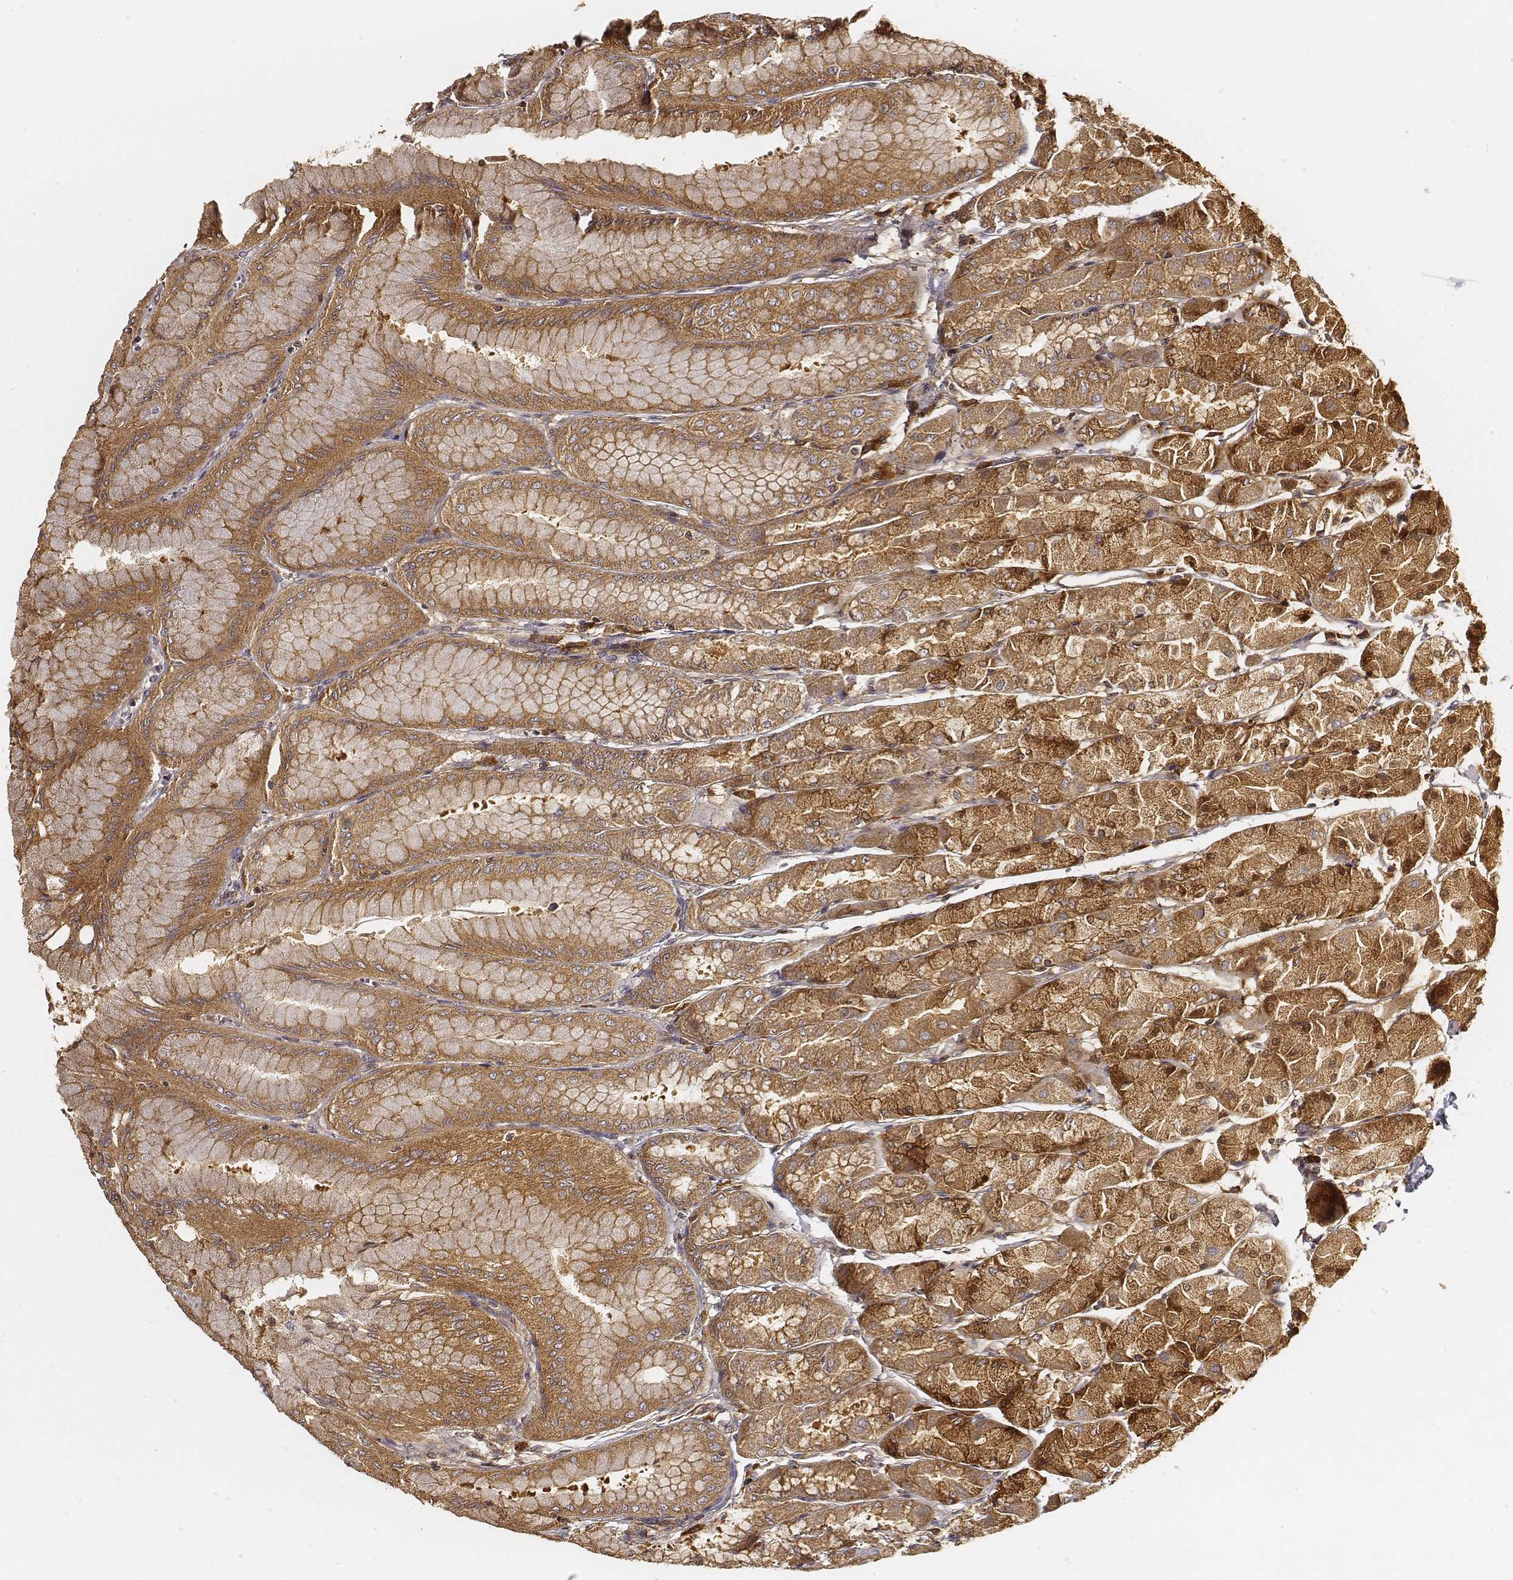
{"staining": {"intensity": "strong", "quantity": ">75%", "location": "cytoplasmic/membranous"}, "tissue": "stomach", "cell_type": "Glandular cells", "image_type": "normal", "snomed": [{"axis": "morphology", "description": "Normal tissue, NOS"}, {"axis": "topography", "description": "Stomach, upper"}], "caption": "IHC (DAB (3,3'-diaminobenzidine)) staining of unremarkable human stomach demonstrates strong cytoplasmic/membranous protein expression in about >75% of glandular cells. (brown staining indicates protein expression, while blue staining denotes nuclei).", "gene": "CARS1", "patient": {"sex": "male", "age": 60}}